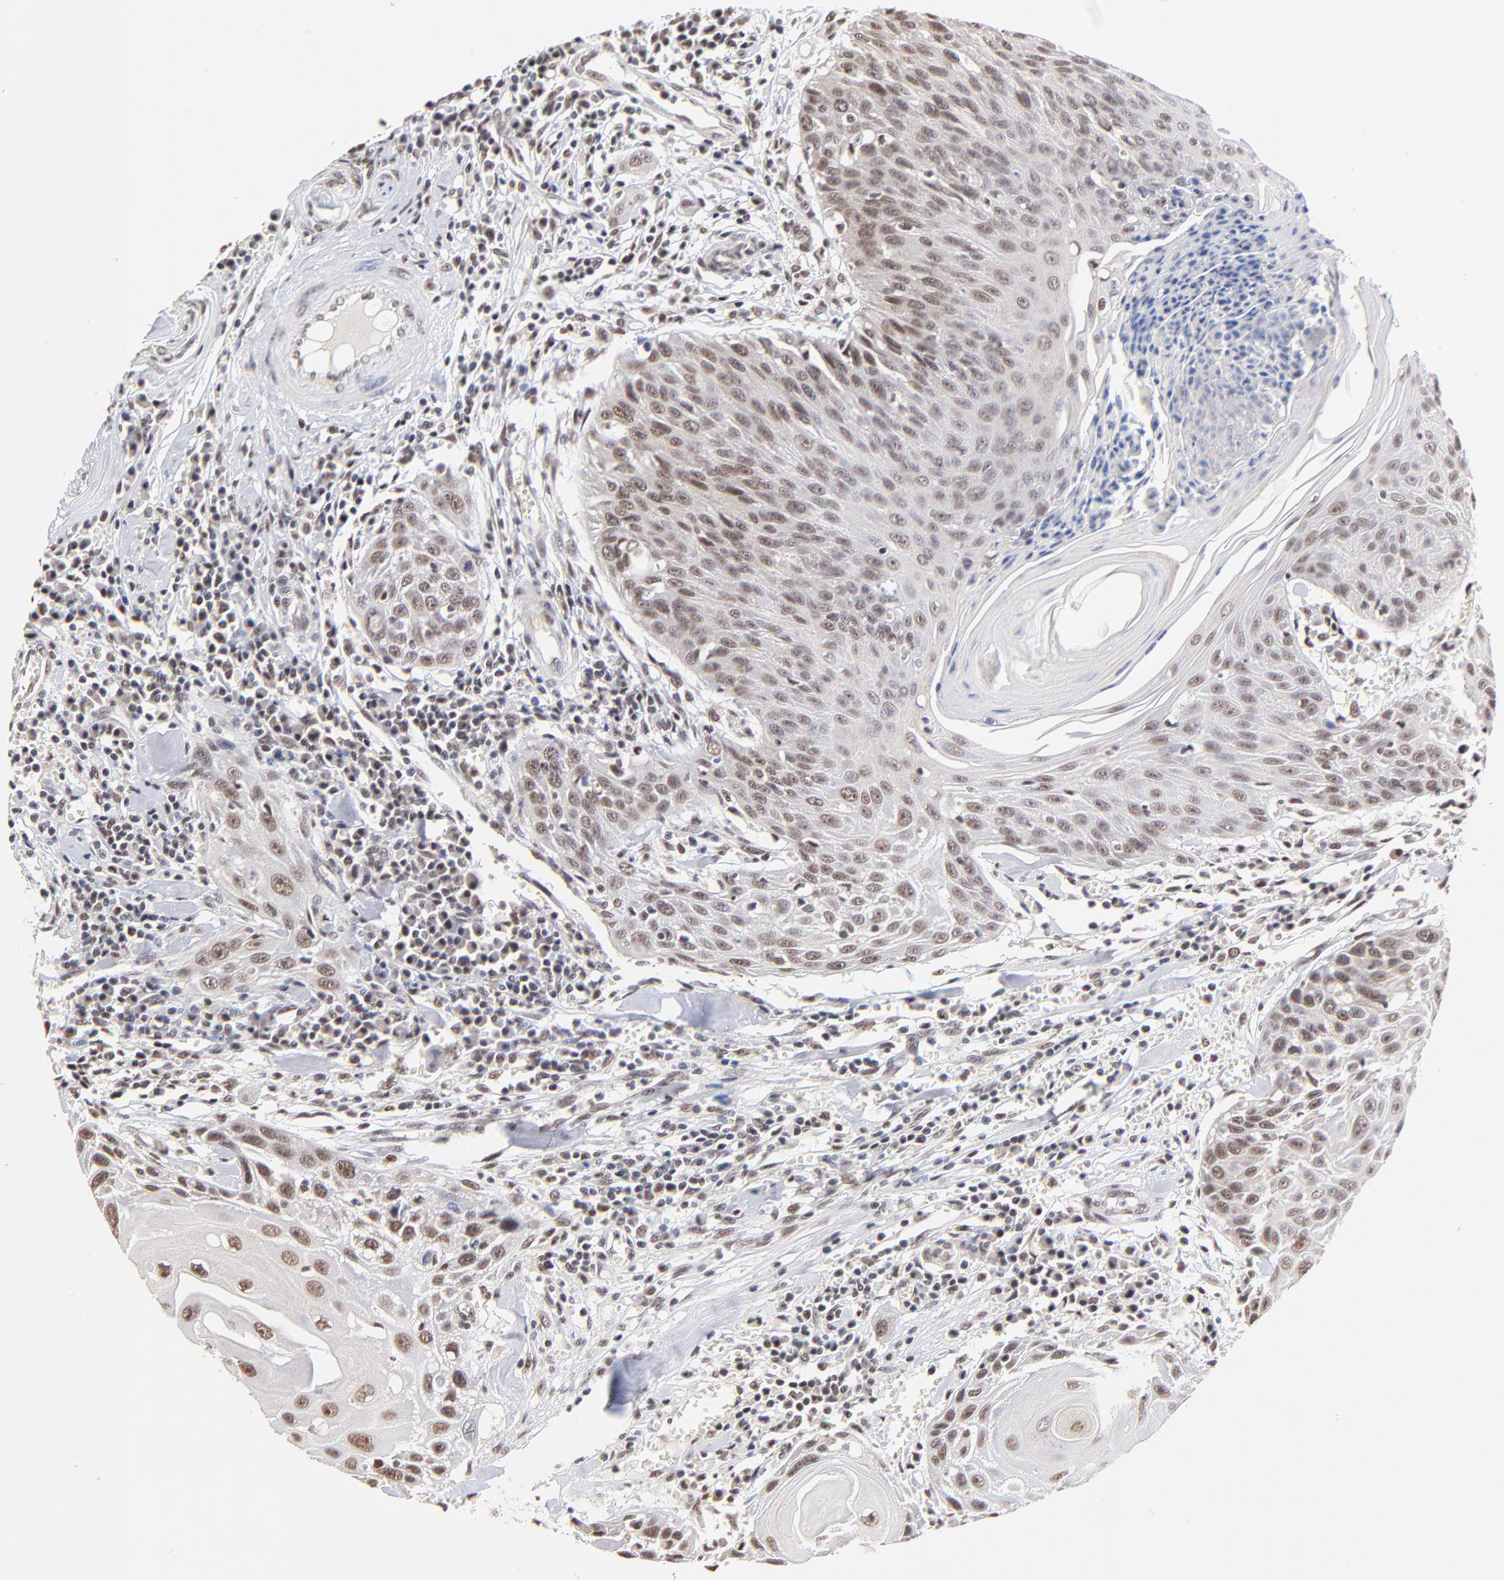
{"staining": {"intensity": "weak", "quantity": ">75%", "location": "nuclear"}, "tissue": "head and neck cancer", "cell_type": "Tumor cells", "image_type": "cancer", "snomed": [{"axis": "morphology", "description": "Squamous cell carcinoma, NOS"}, {"axis": "morphology", "description": "Squamous cell carcinoma, metastatic, NOS"}, {"axis": "topography", "description": "Lymph node"}, {"axis": "topography", "description": "Salivary gland"}, {"axis": "topography", "description": "Head-Neck"}], "caption": "Immunohistochemical staining of human head and neck cancer reveals low levels of weak nuclear expression in approximately >75% of tumor cells.", "gene": "ZNF670", "patient": {"sex": "female", "age": 74}}